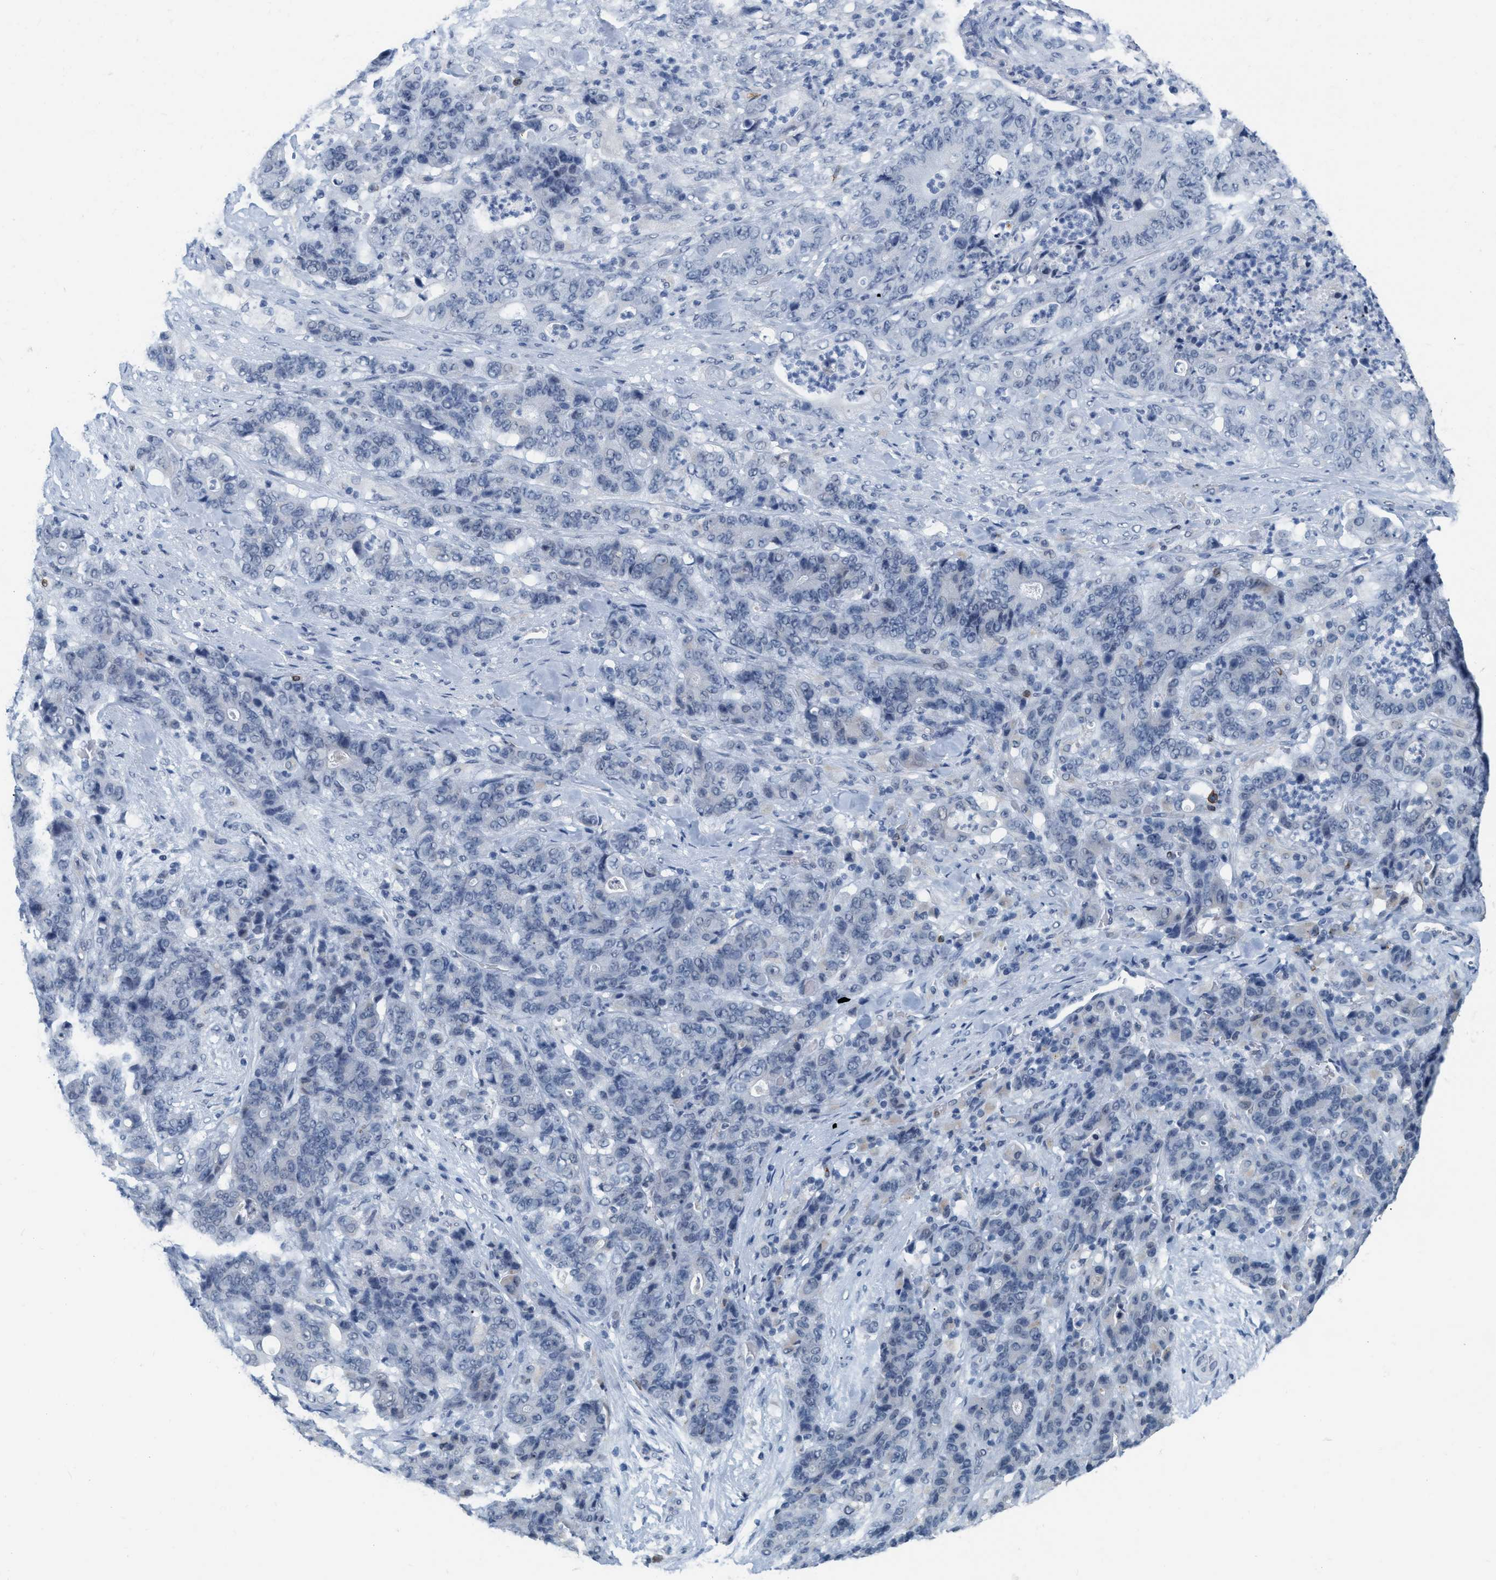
{"staining": {"intensity": "negative", "quantity": "none", "location": "none"}, "tissue": "stomach cancer", "cell_type": "Tumor cells", "image_type": "cancer", "snomed": [{"axis": "morphology", "description": "Adenocarcinoma, NOS"}, {"axis": "topography", "description": "Stomach"}], "caption": "The immunohistochemistry (IHC) photomicrograph has no significant staining in tumor cells of stomach adenocarcinoma tissue. Brightfield microscopy of immunohistochemistry stained with DAB (brown) and hematoxylin (blue), captured at high magnification.", "gene": "XIRP1", "patient": {"sex": "female", "age": 73}}